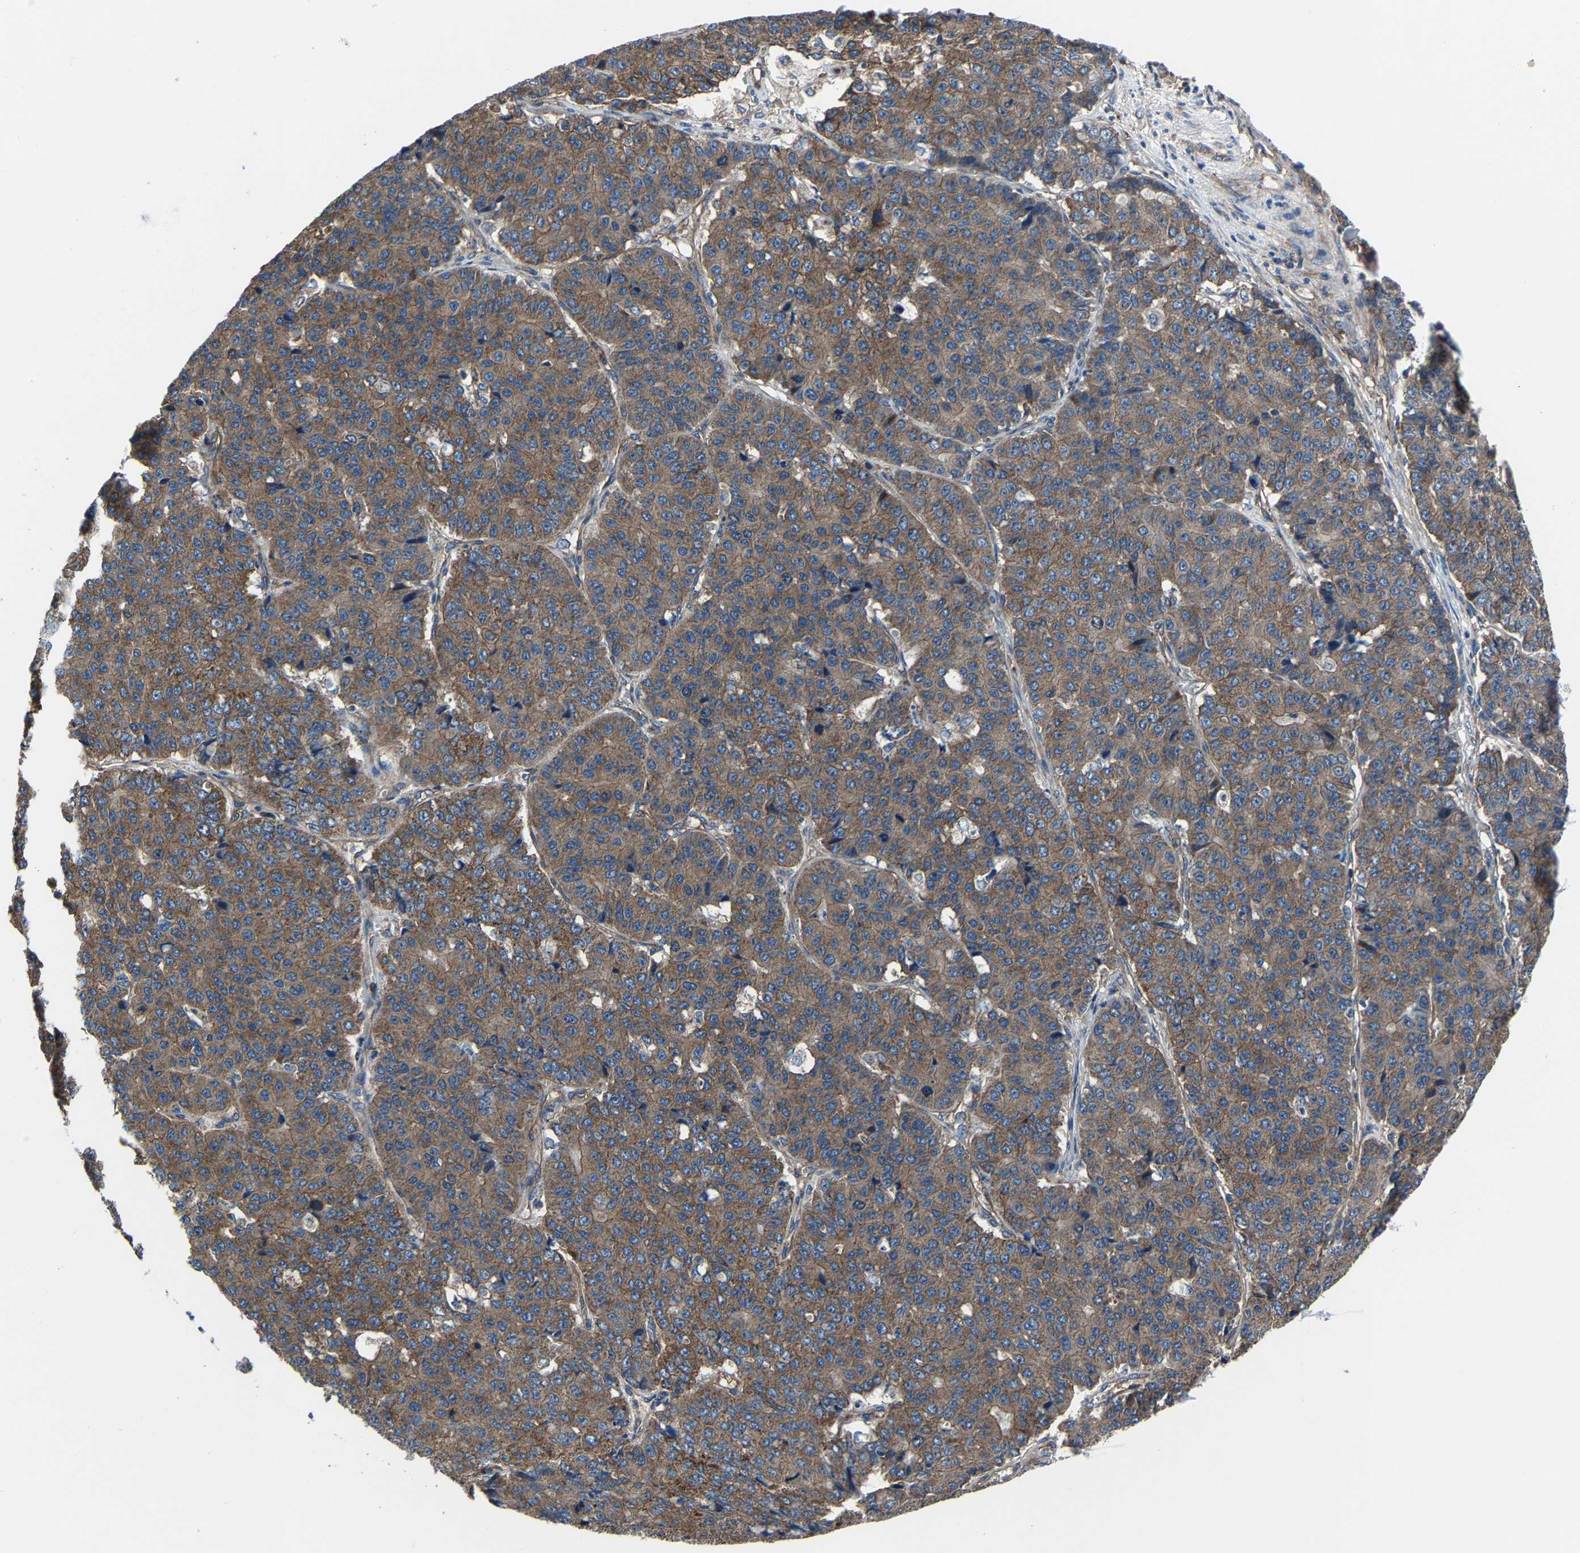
{"staining": {"intensity": "moderate", "quantity": ">75%", "location": "cytoplasmic/membranous"}, "tissue": "pancreatic cancer", "cell_type": "Tumor cells", "image_type": "cancer", "snomed": [{"axis": "morphology", "description": "Adenocarcinoma, NOS"}, {"axis": "topography", "description": "Pancreas"}], "caption": "Immunohistochemical staining of human adenocarcinoma (pancreatic) displays medium levels of moderate cytoplasmic/membranous protein expression in approximately >75% of tumor cells. (Brightfield microscopy of DAB IHC at high magnification).", "gene": "KIAA1958", "patient": {"sex": "male", "age": 50}}